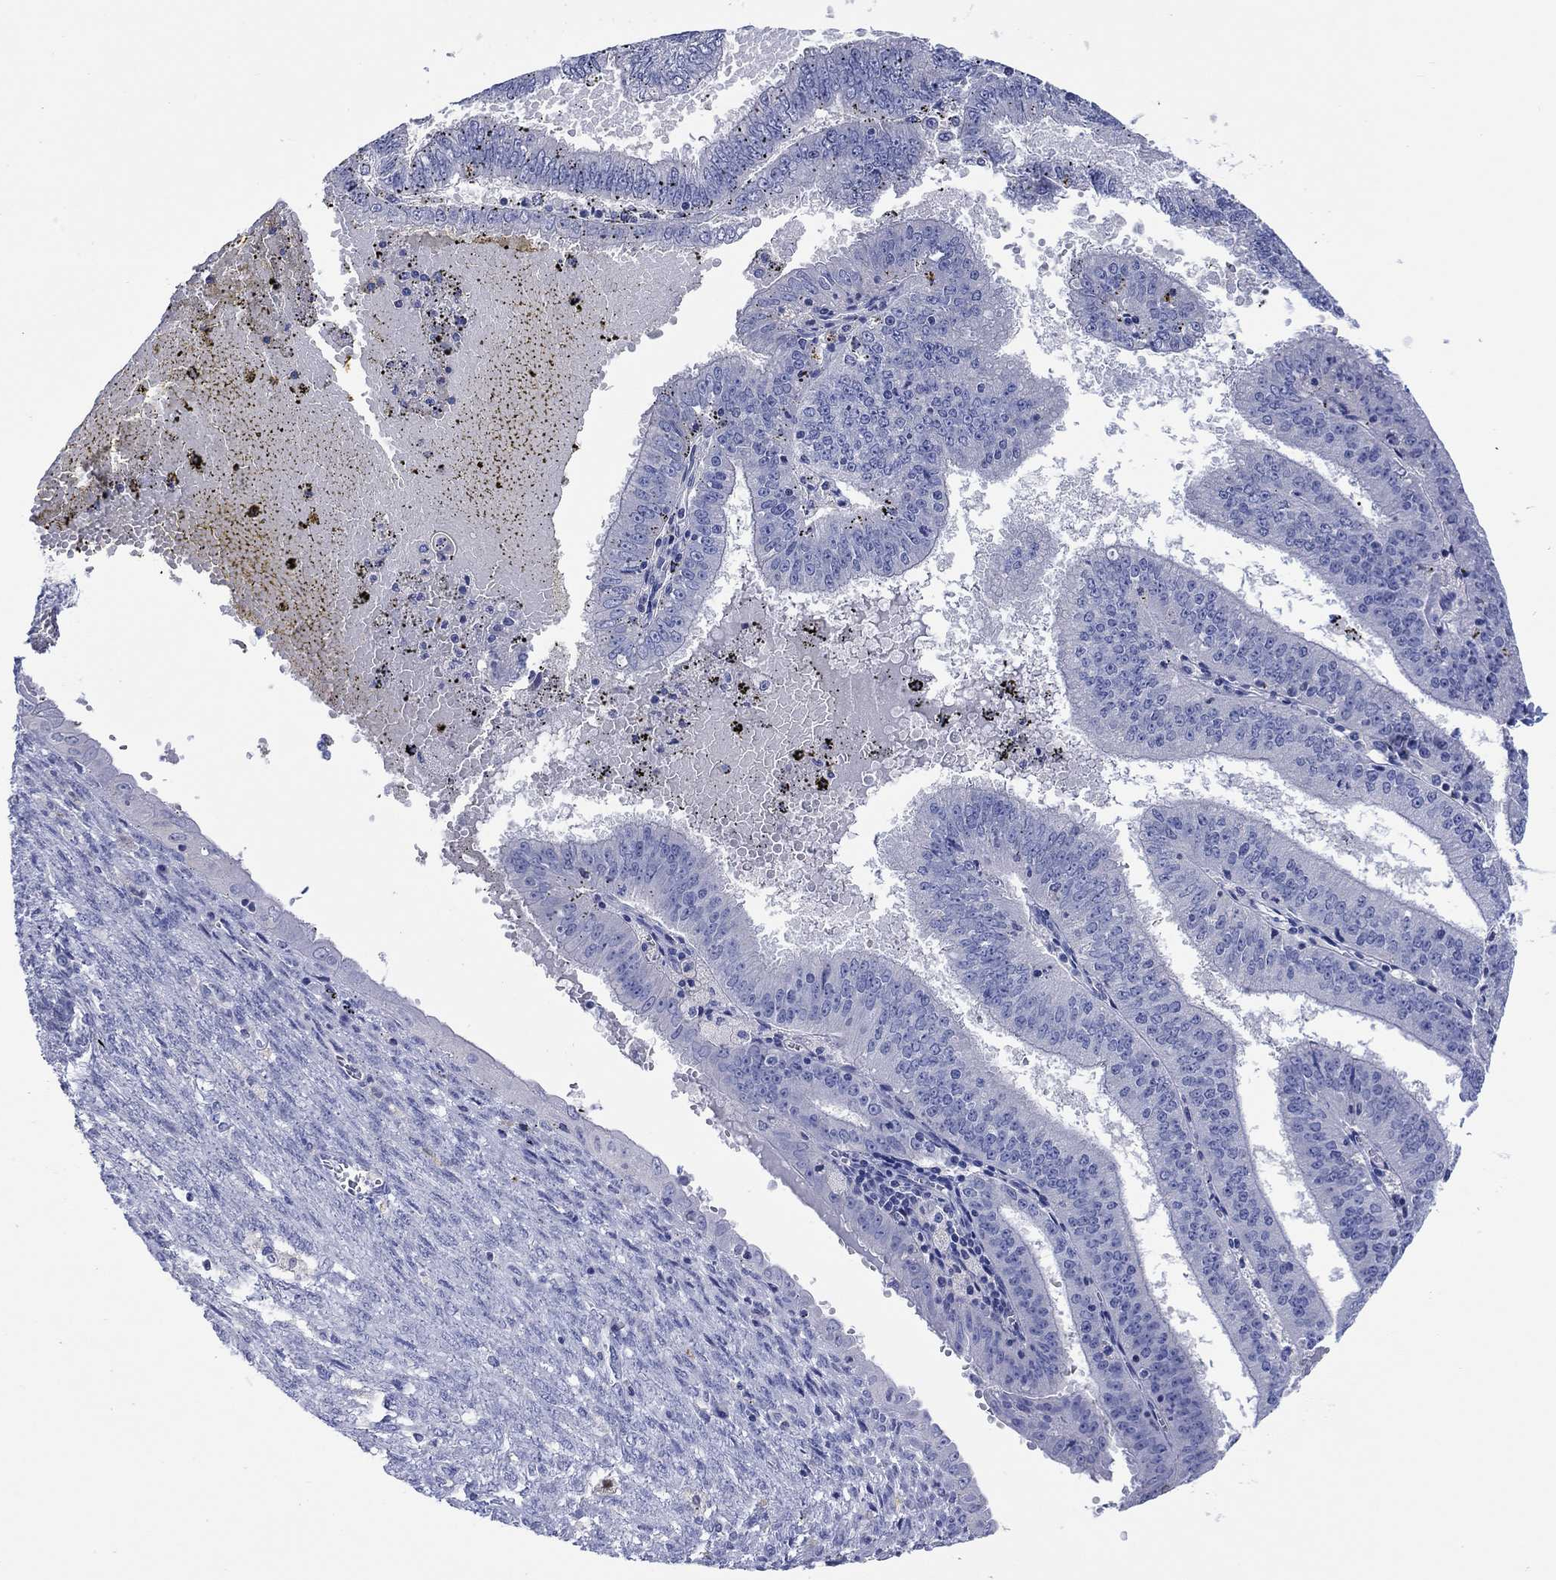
{"staining": {"intensity": "negative", "quantity": "none", "location": "none"}, "tissue": "endometrial cancer", "cell_type": "Tumor cells", "image_type": "cancer", "snomed": [{"axis": "morphology", "description": "Adenocarcinoma, NOS"}, {"axis": "topography", "description": "Endometrium"}], "caption": "DAB immunohistochemical staining of endometrial adenocarcinoma demonstrates no significant staining in tumor cells.", "gene": "TOMM20L", "patient": {"sex": "female", "age": 66}}